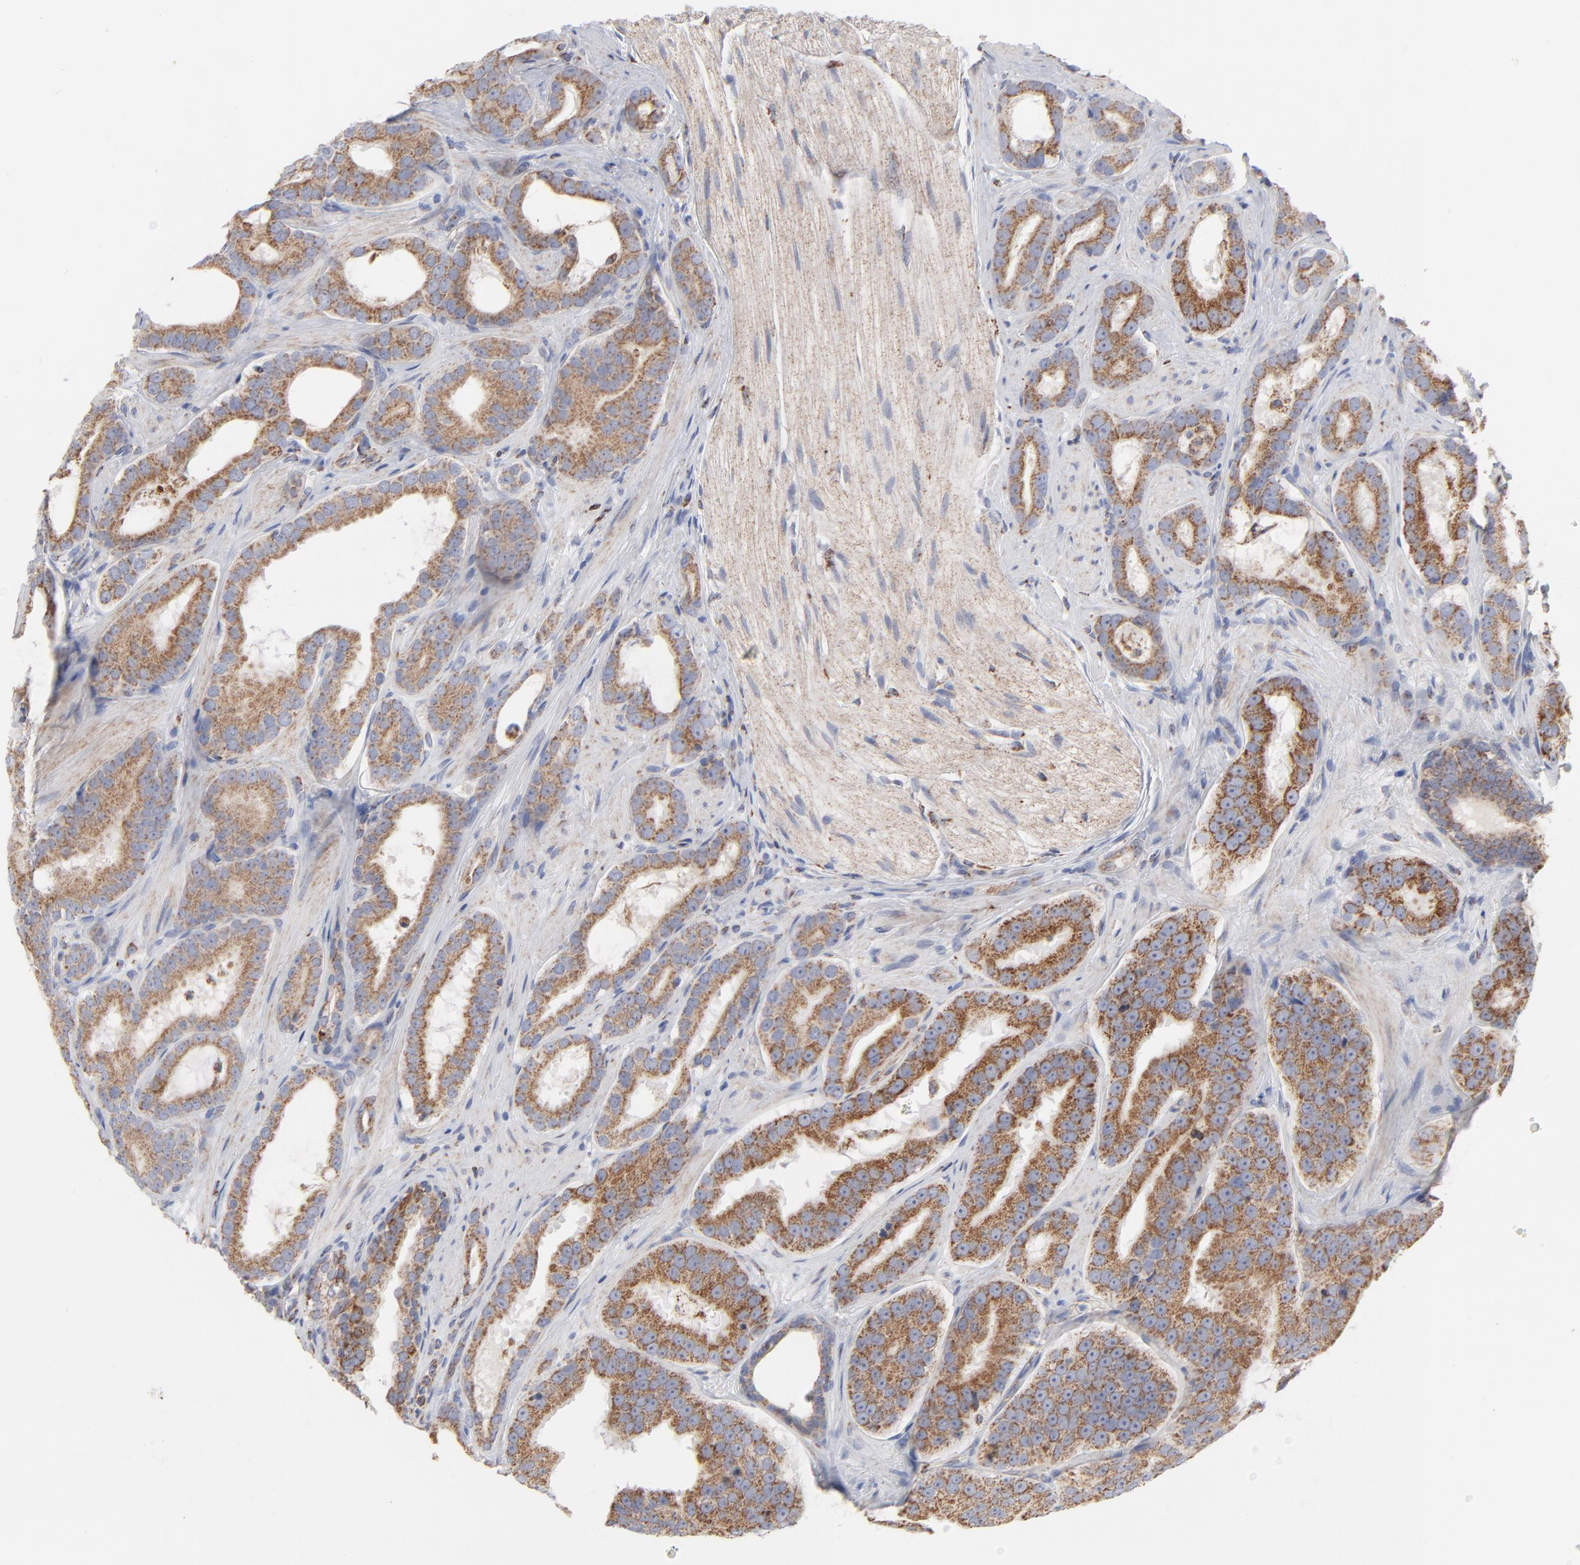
{"staining": {"intensity": "strong", "quantity": ">75%", "location": "cytoplasmic/membranous"}, "tissue": "prostate cancer", "cell_type": "Tumor cells", "image_type": "cancer", "snomed": [{"axis": "morphology", "description": "Adenocarcinoma, Low grade"}, {"axis": "topography", "description": "Prostate"}], "caption": "Prostate adenocarcinoma (low-grade) stained with a protein marker exhibits strong staining in tumor cells.", "gene": "ASB3", "patient": {"sex": "male", "age": 59}}